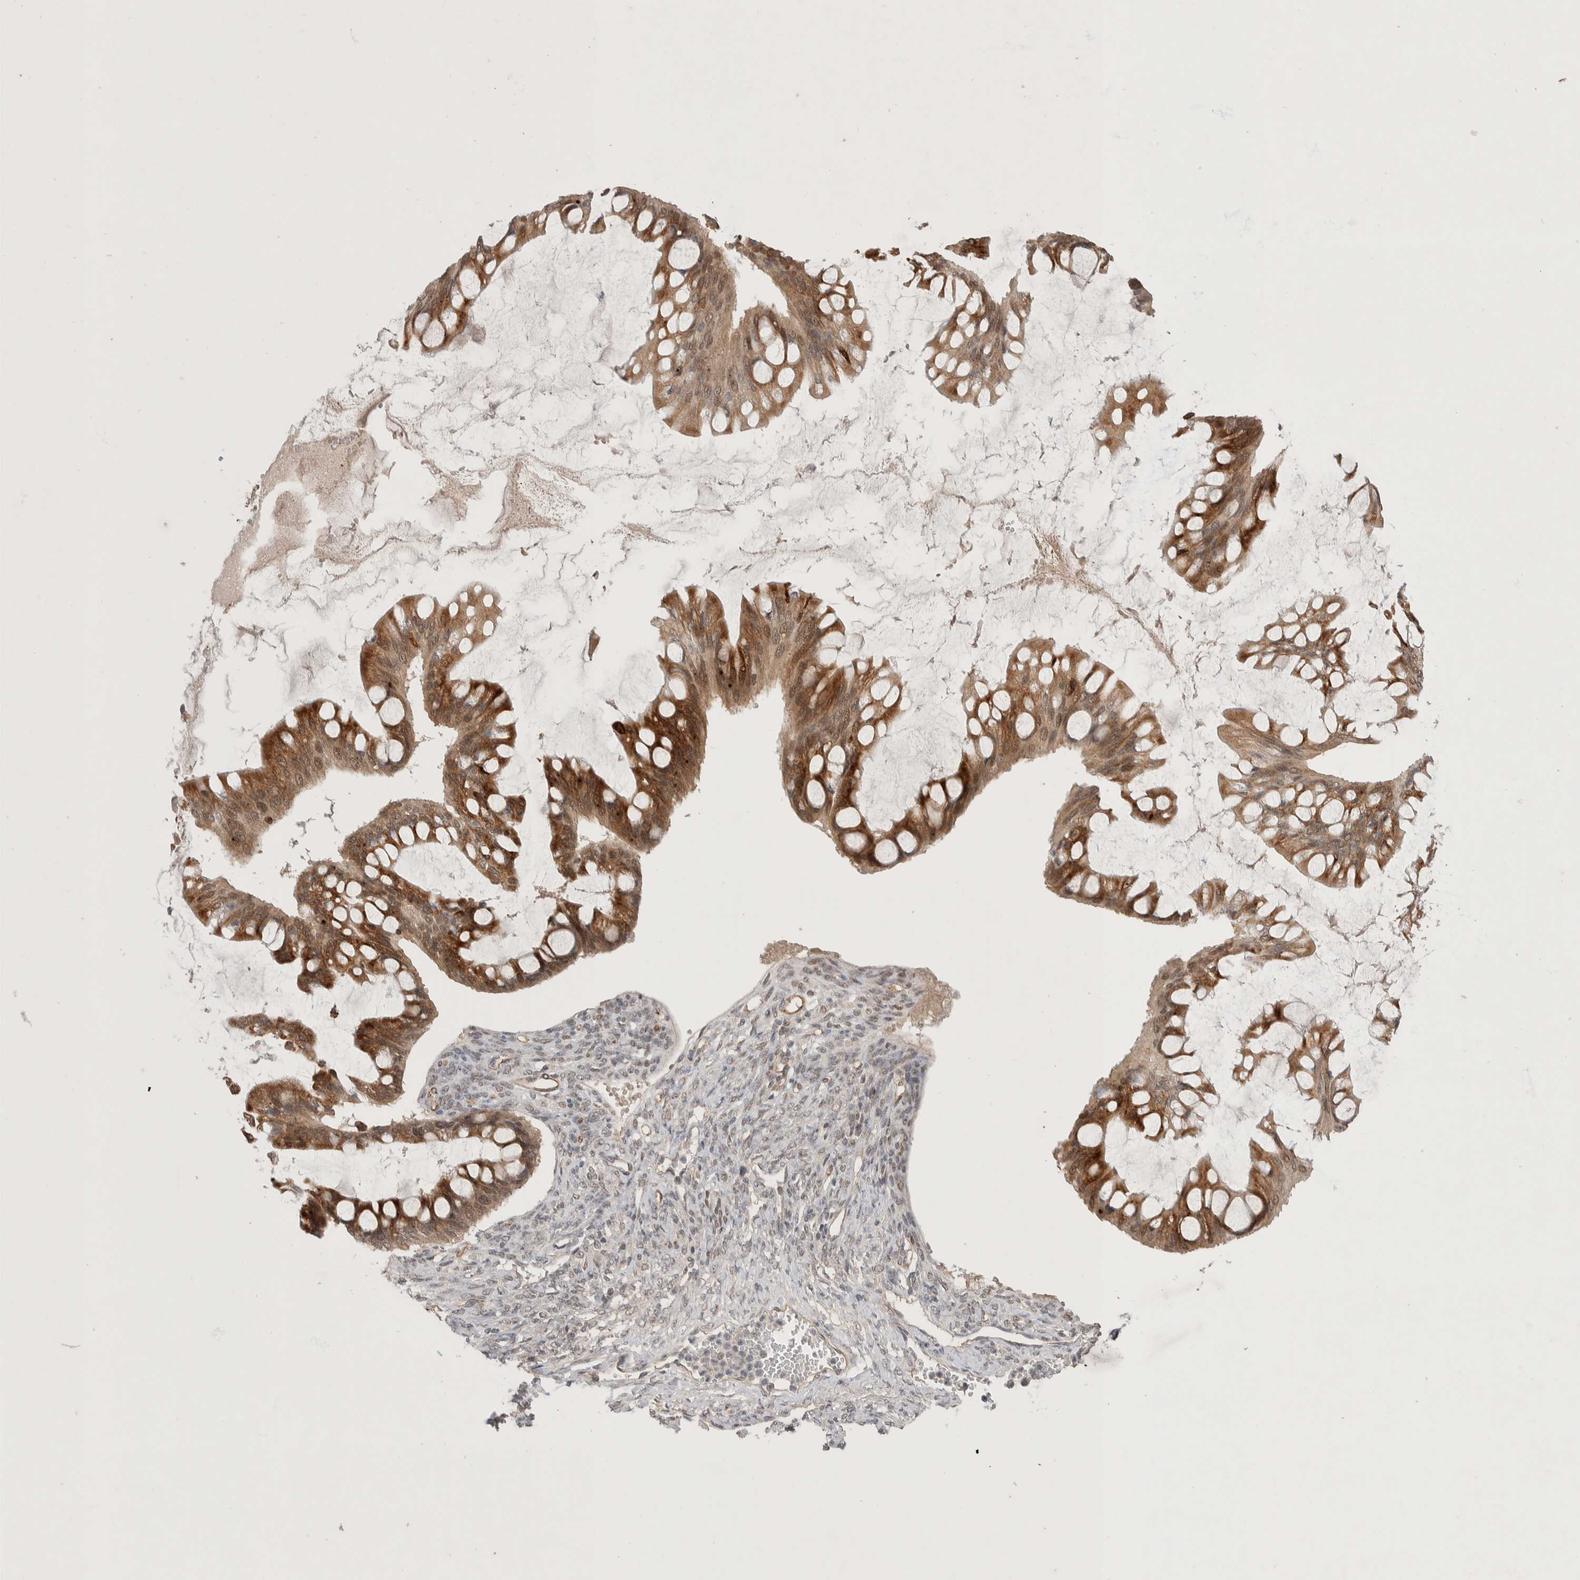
{"staining": {"intensity": "strong", "quantity": ">75%", "location": "cytoplasmic/membranous"}, "tissue": "ovarian cancer", "cell_type": "Tumor cells", "image_type": "cancer", "snomed": [{"axis": "morphology", "description": "Cystadenocarcinoma, mucinous, NOS"}, {"axis": "topography", "description": "Ovary"}], "caption": "Immunohistochemistry (IHC) staining of ovarian cancer, which shows high levels of strong cytoplasmic/membranous expression in about >75% of tumor cells indicating strong cytoplasmic/membranous protein staining. The staining was performed using DAB (3,3'-diaminobenzidine) (brown) for protein detection and nuclei were counterstained in hematoxylin (blue).", "gene": "ZNF704", "patient": {"sex": "female", "age": 73}}